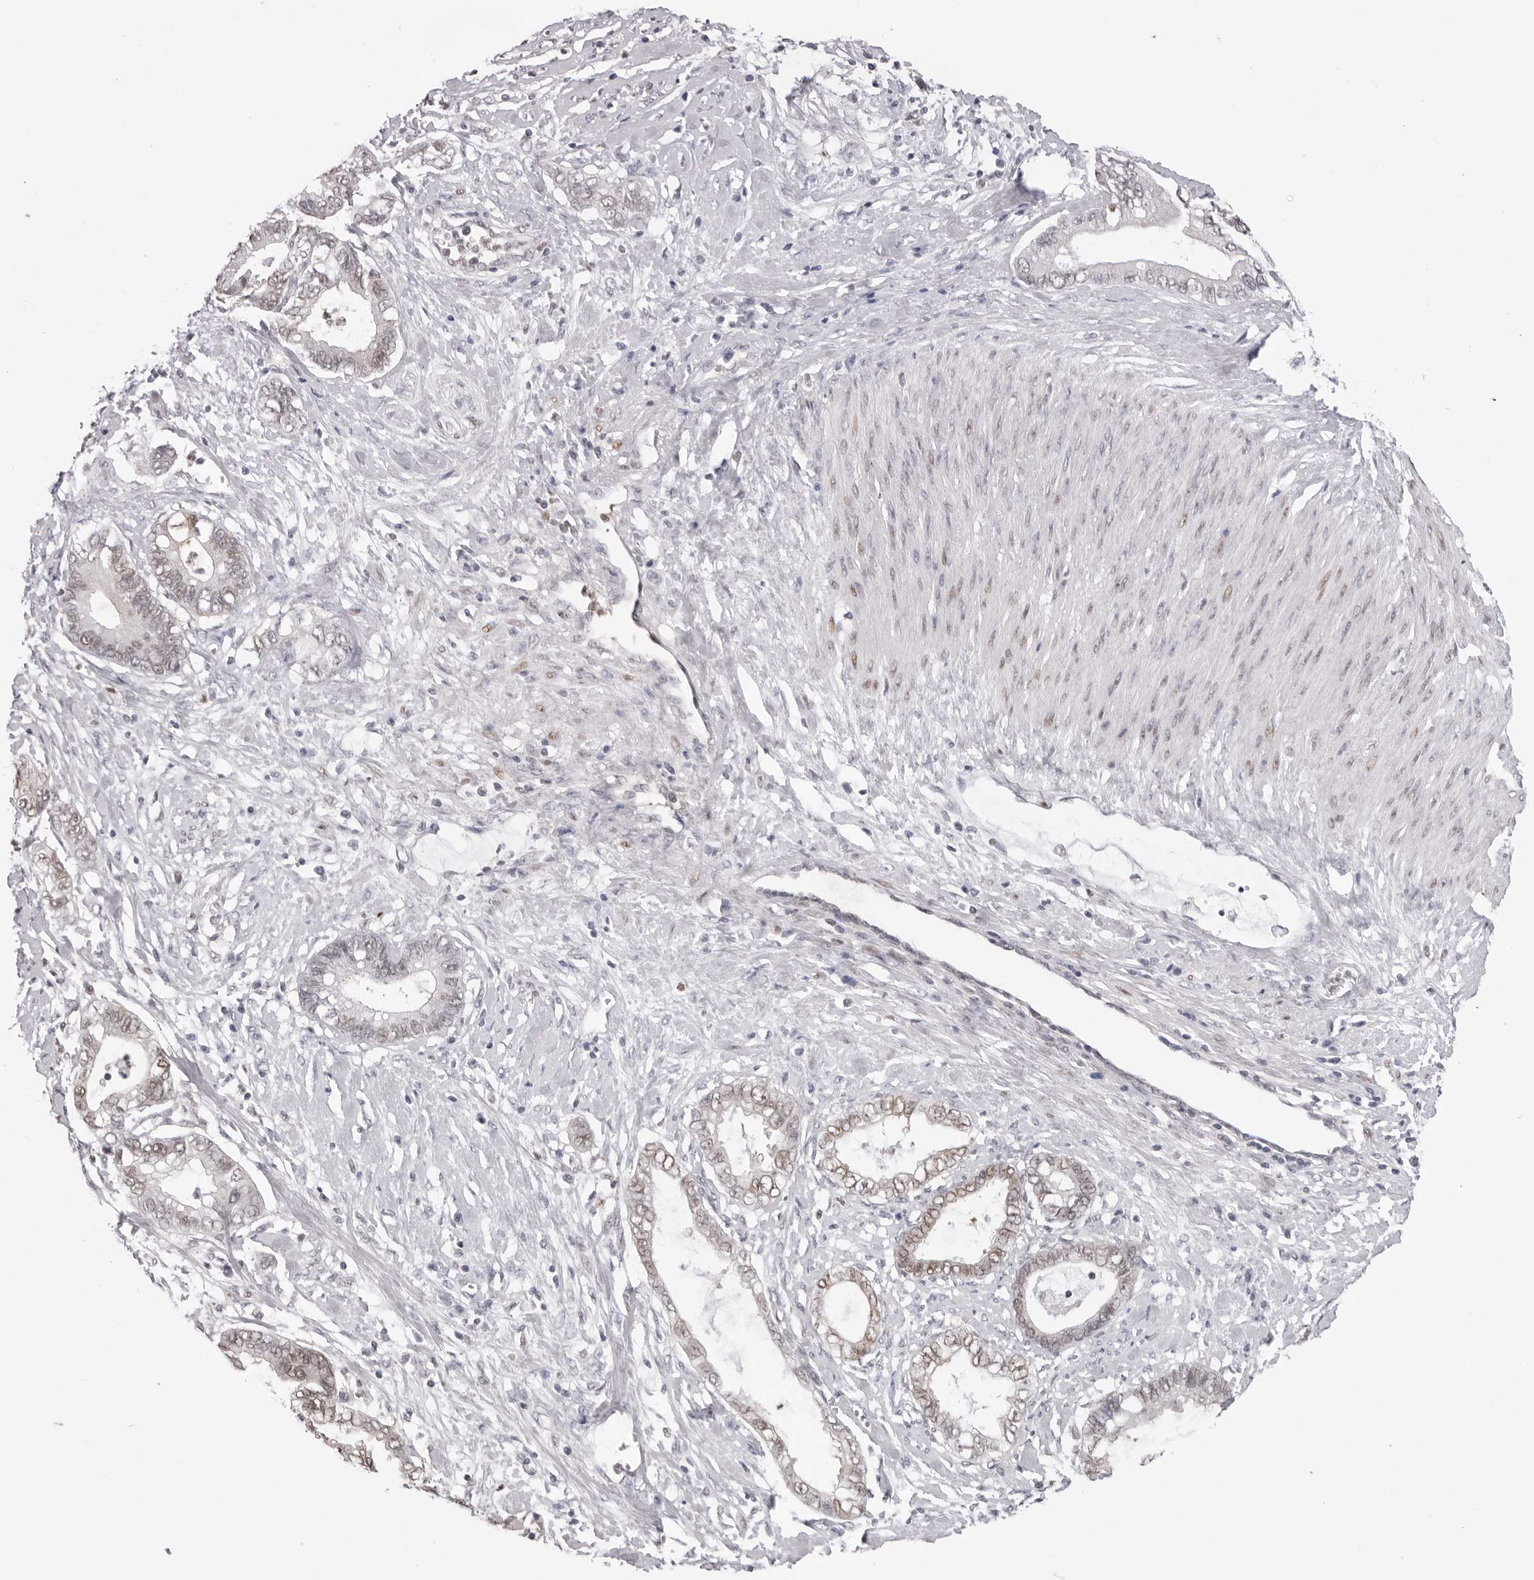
{"staining": {"intensity": "weak", "quantity": "25%-75%", "location": "nuclear"}, "tissue": "cervical cancer", "cell_type": "Tumor cells", "image_type": "cancer", "snomed": [{"axis": "morphology", "description": "Adenocarcinoma, NOS"}, {"axis": "topography", "description": "Cervix"}], "caption": "Cervical cancer (adenocarcinoma) stained with a protein marker exhibits weak staining in tumor cells.", "gene": "HSPA4", "patient": {"sex": "female", "age": 44}}